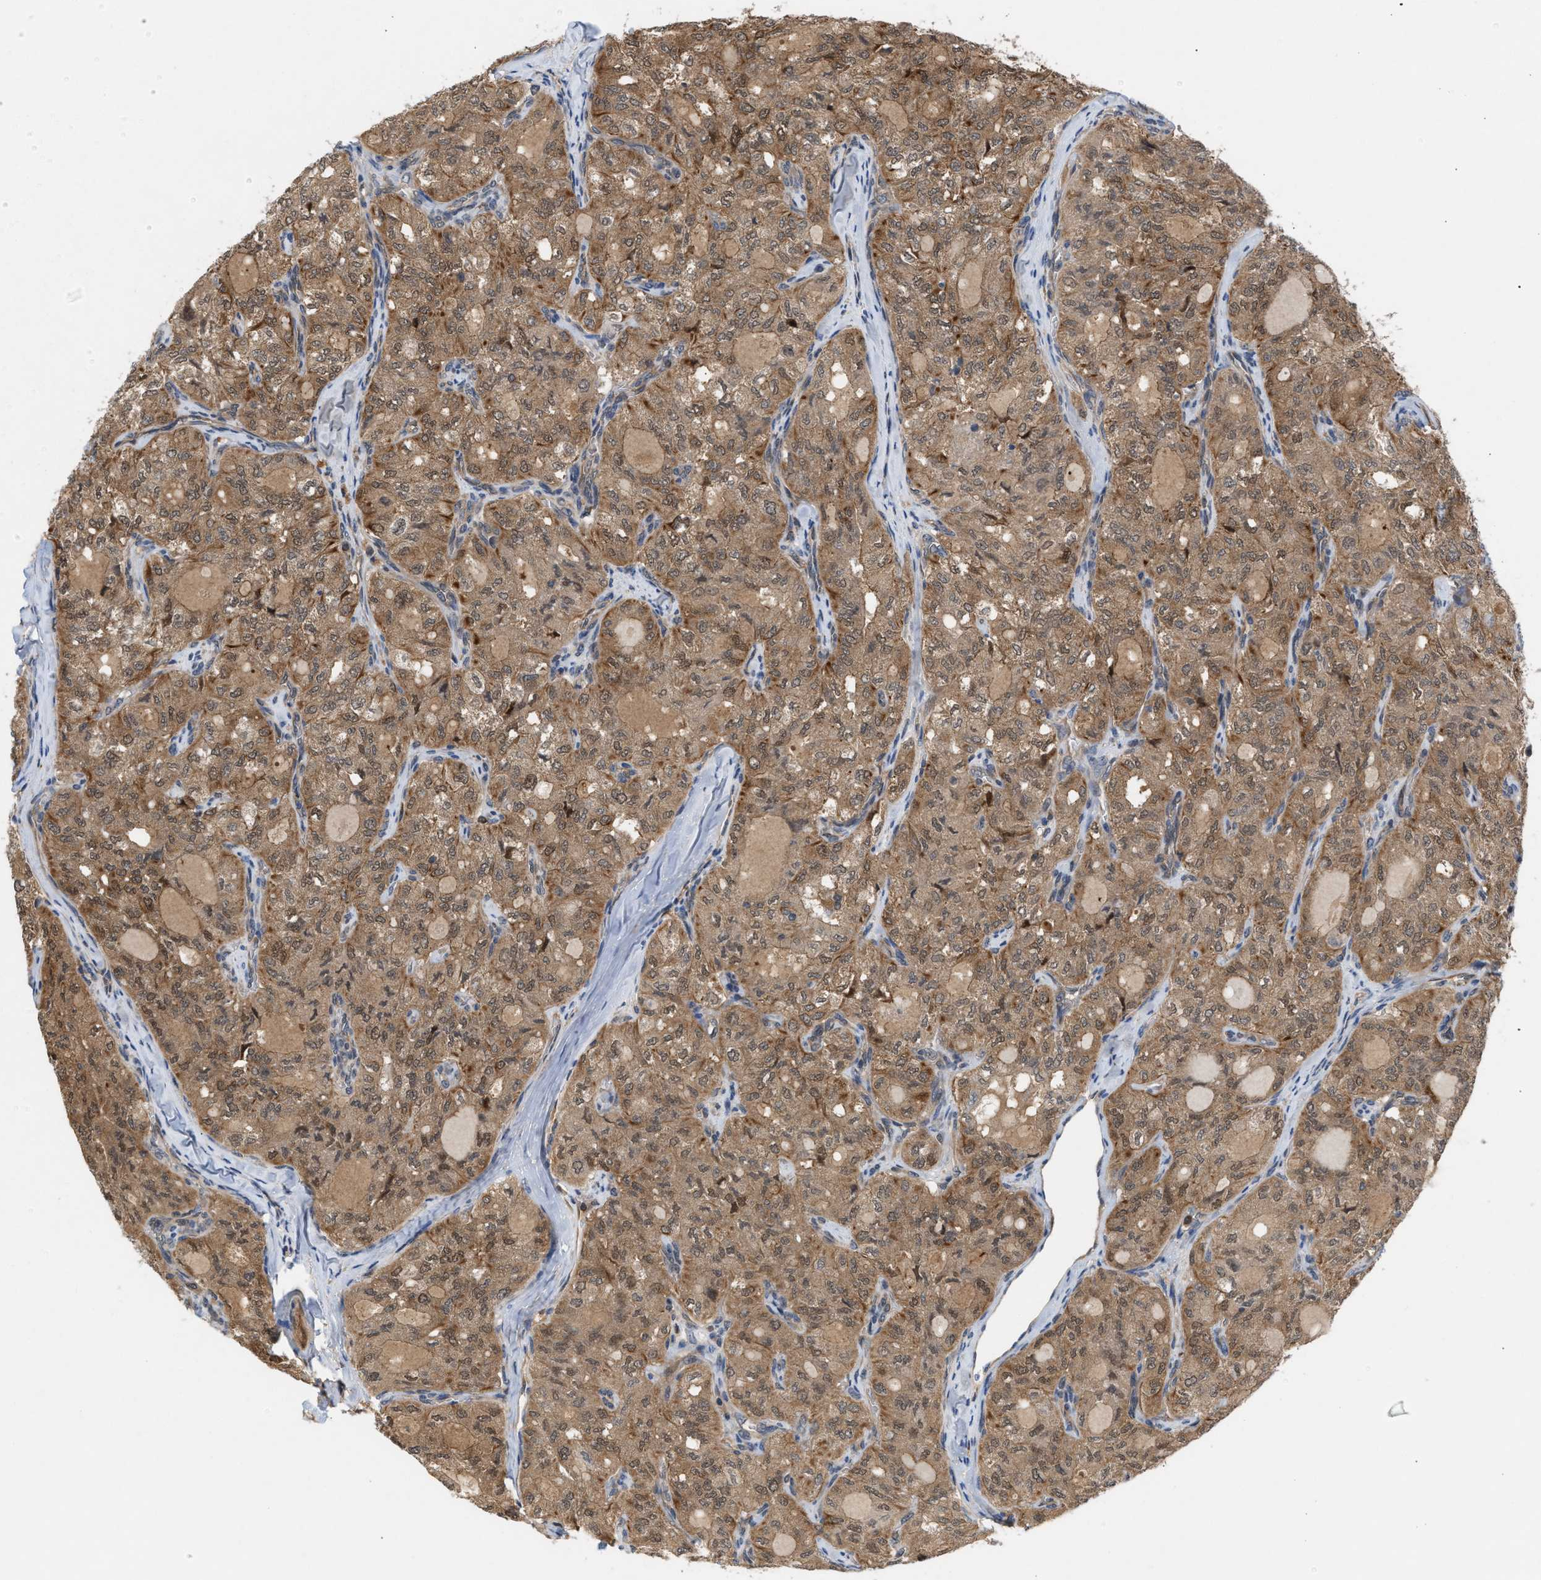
{"staining": {"intensity": "moderate", "quantity": ">75%", "location": "cytoplasmic/membranous,nuclear"}, "tissue": "thyroid cancer", "cell_type": "Tumor cells", "image_type": "cancer", "snomed": [{"axis": "morphology", "description": "Follicular adenoma carcinoma, NOS"}, {"axis": "topography", "description": "Thyroid gland"}], "caption": "Protein expression analysis of human follicular adenoma carcinoma (thyroid) reveals moderate cytoplasmic/membranous and nuclear positivity in about >75% of tumor cells.", "gene": "GLOD4", "patient": {"sex": "male", "age": 75}}